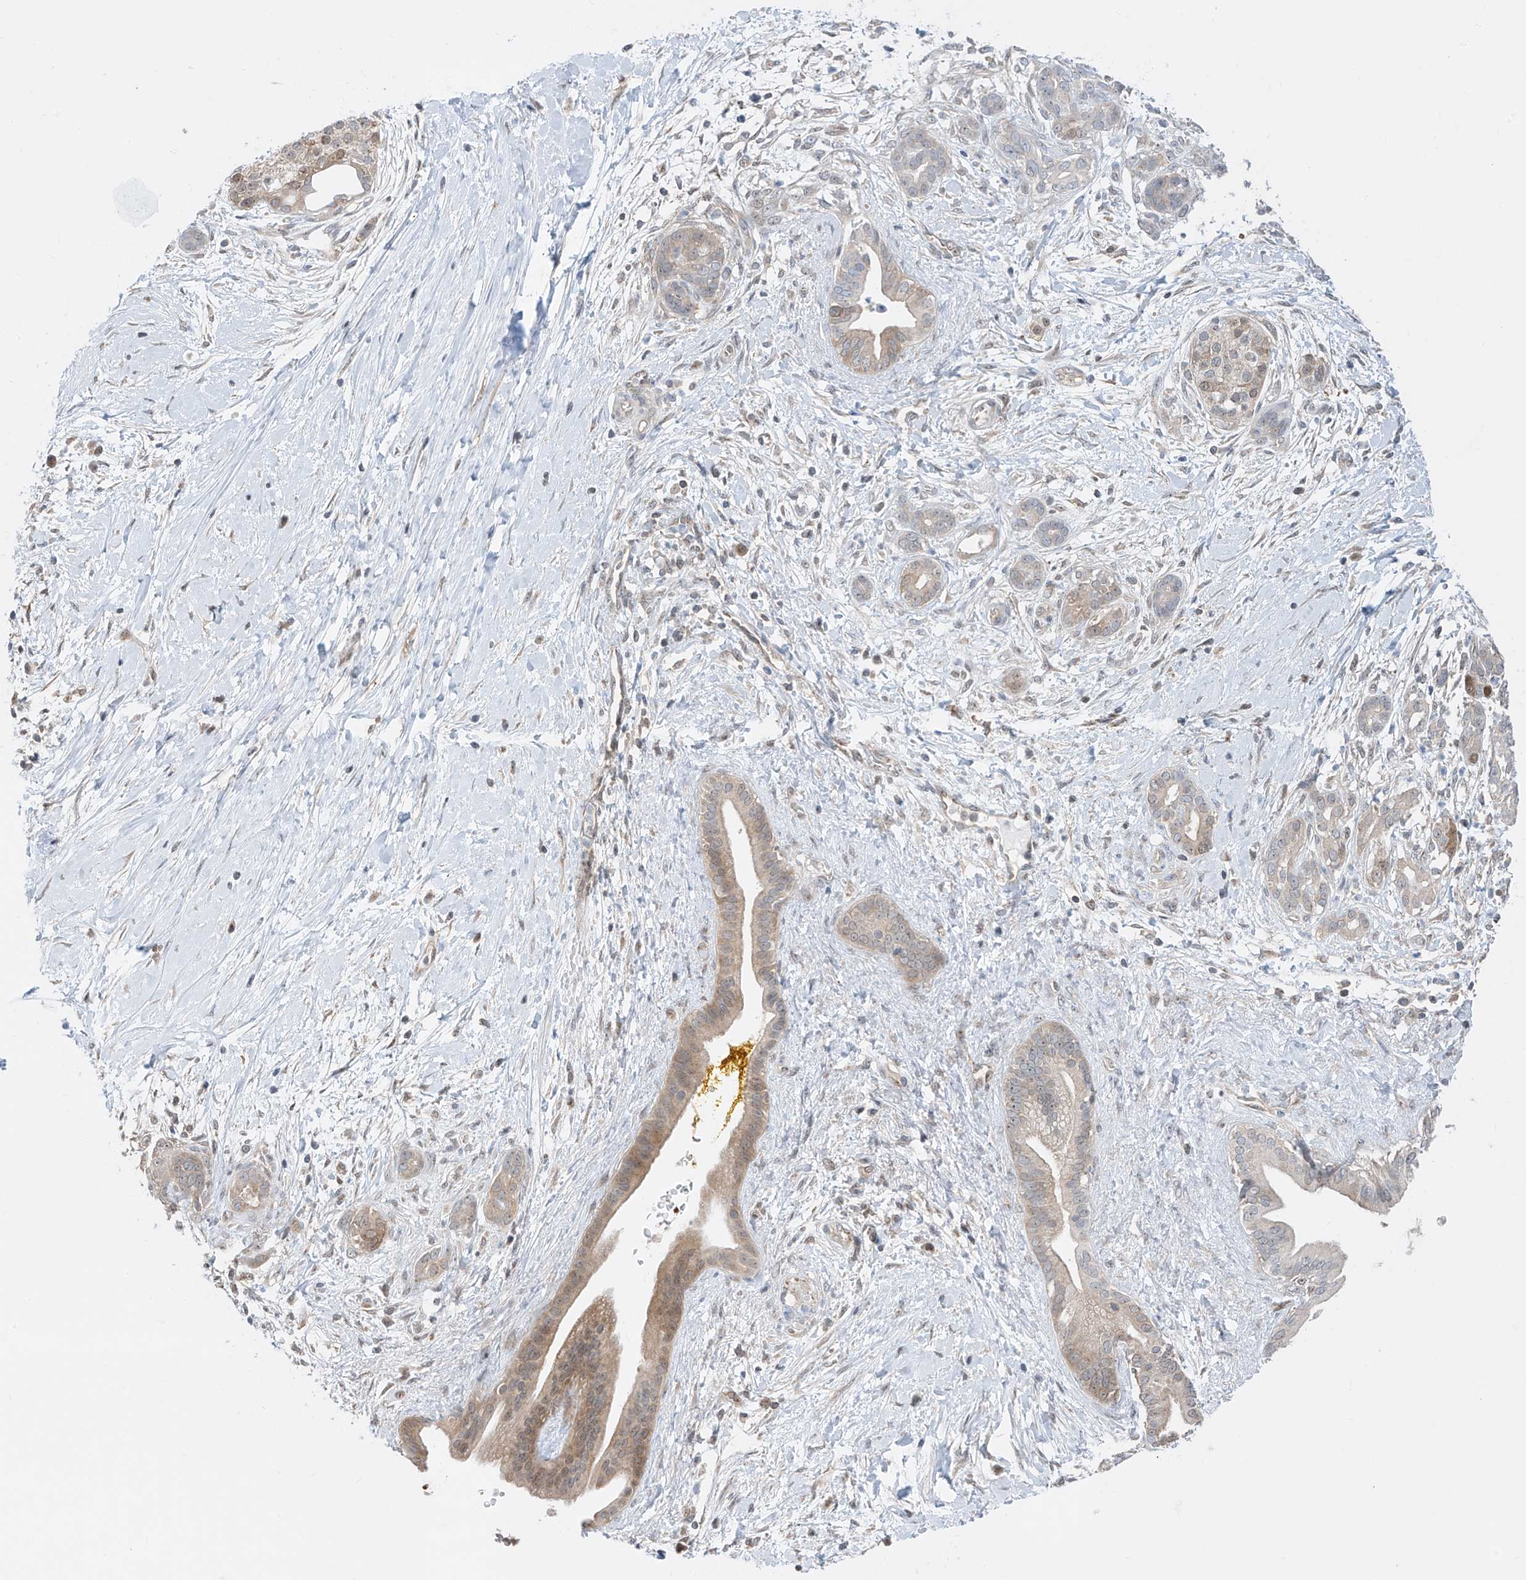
{"staining": {"intensity": "weak", "quantity": "25%-75%", "location": "cytoplasmic/membranous"}, "tissue": "pancreatic cancer", "cell_type": "Tumor cells", "image_type": "cancer", "snomed": [{"axis": "morphology", "description": "Adenocarcinoma, NOS"}, {"axis": "topography", "description": "Pancreas"}], "caption": "Pancreatic adenocarcinoma was stained to show a protein in brown. There is low levels of weak cytoplasmic/membranous staining in about 25%-75% of tumor cells.", "gene": "TTC38", "patient": {"sex": "male", "age": 58}}